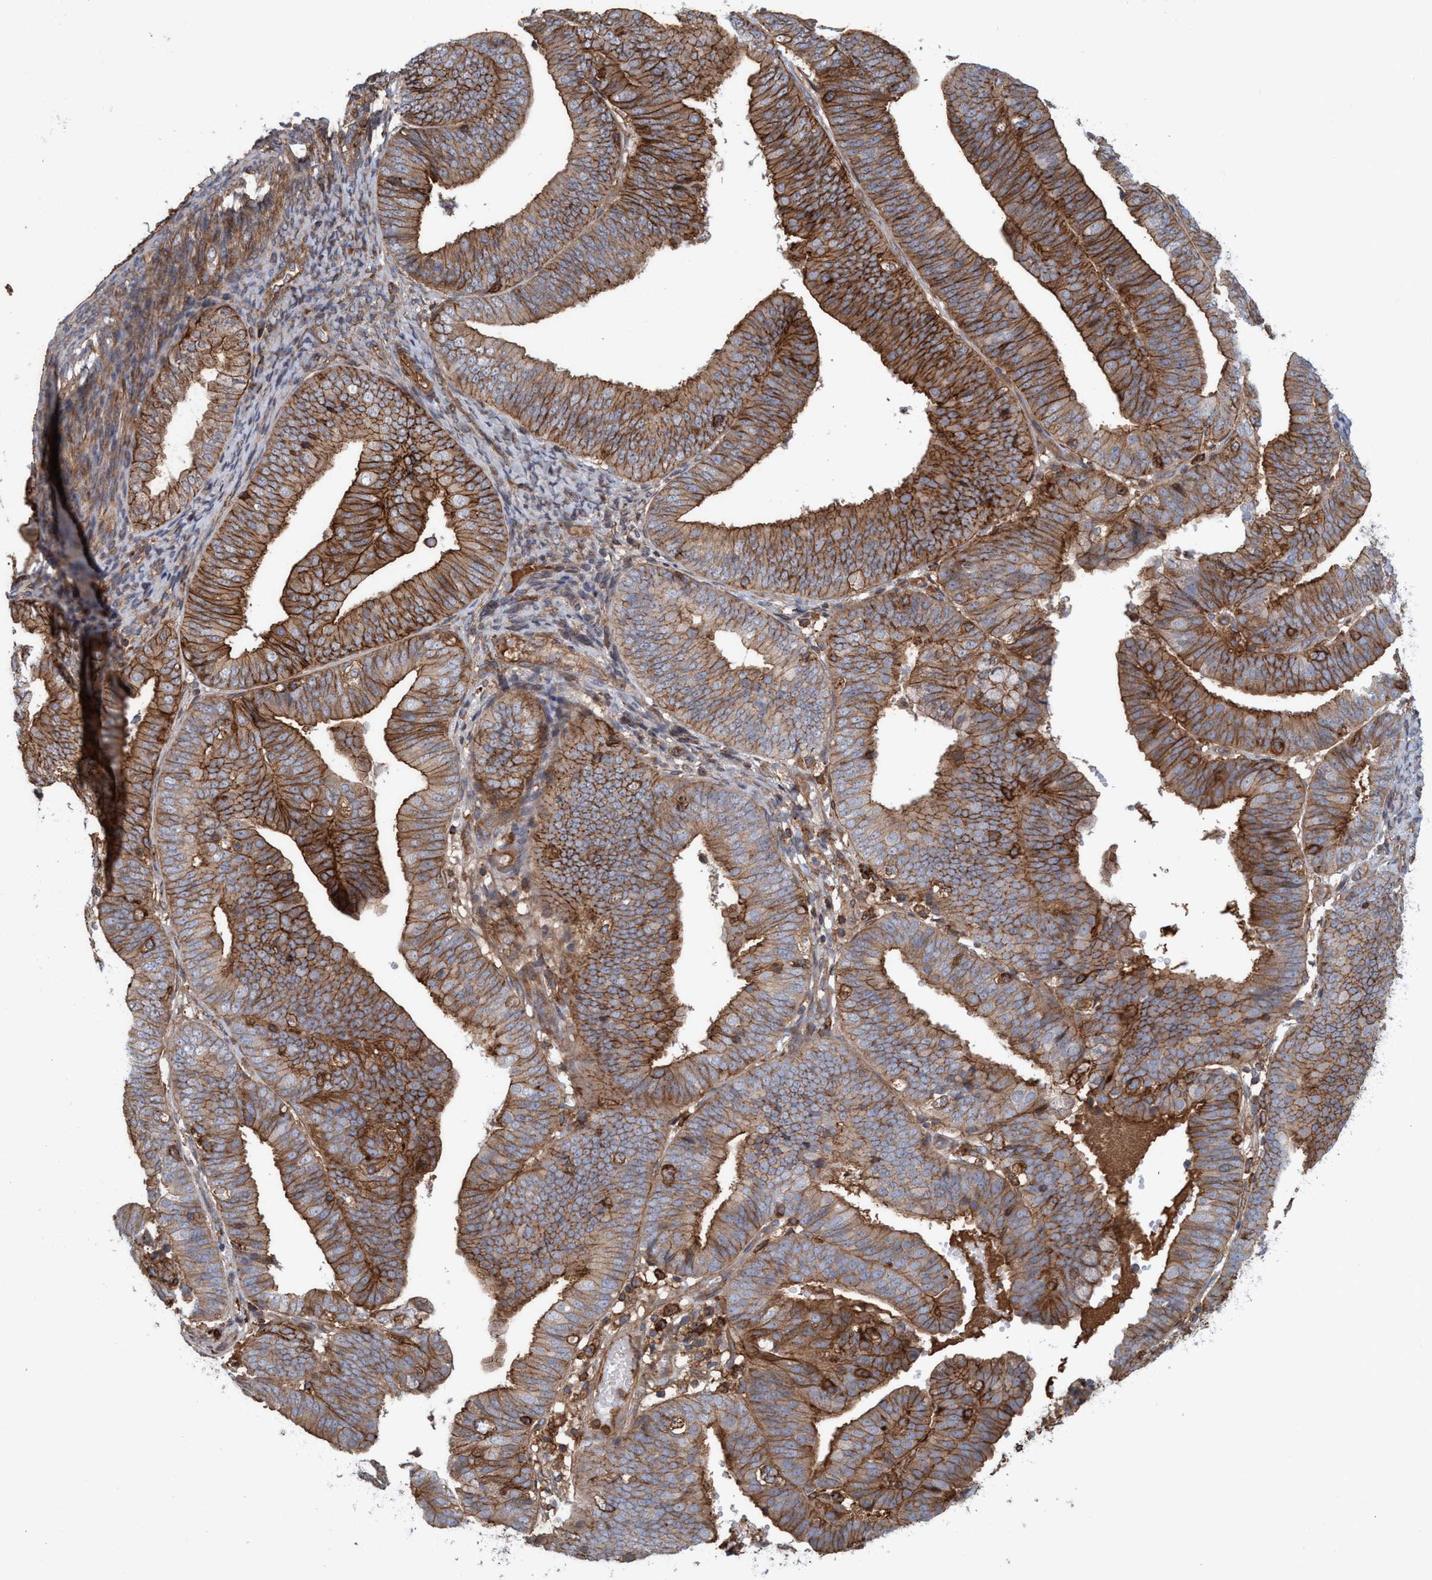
{"staining": {"intensity": "strong", "quantity": ">75%", "location": "cytoplasmic/membranous"}, "tissue": "endometrial cancer", "cell_type": "Tumor cells", "image_type": "cancer", "snomed": [{"axis": "morphology", "description": "Adenocarcinoma, NOS"}, {"axis": "topography", "description": "Endometrium"}], "caption": "Approximately >75% of tumor cells in human adenocarcinoma (endometrial) display strong cytoplasmic/membranous protein staining as visualized by brown immunohistochemical staining.", "gene": "SPECC1", "patient": {"sex": "female", "age": 63}}